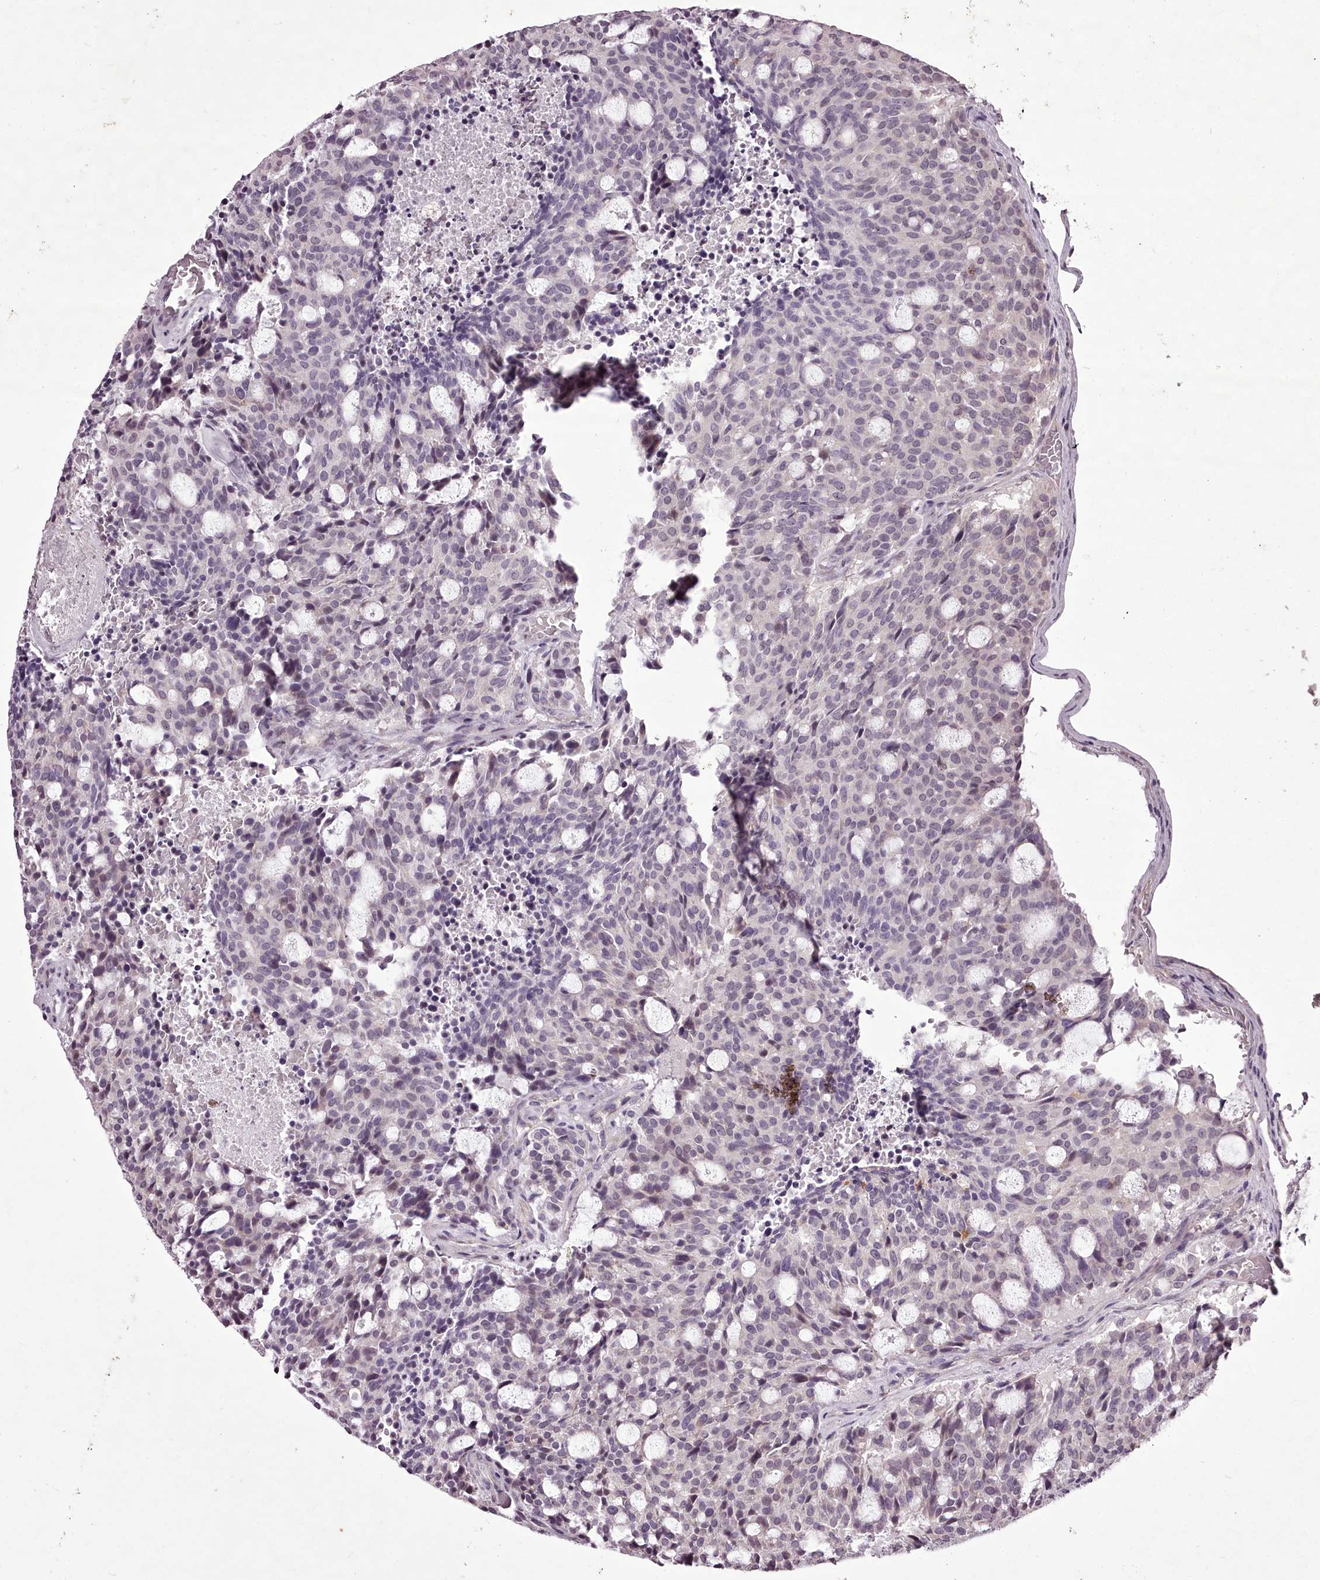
{"staining": {"intensity": "negative", "quantity": "none", "location": "none"}, "tissue": "carcinoid", "cell_type": "Tumor cells", "image_type": "cancer", "snomed": [{"axis": "morphology", "description": "Carcinoid, malignant, NOS"}, {"axis": "topography", "description": "Pancreas"}], "caption": "This is a photomicrograph of IHC staining of carcinoid, which shows no expression in tumor cells.", "gene": "C1orf56", "patient": {"sex": "female", "age": 54}}